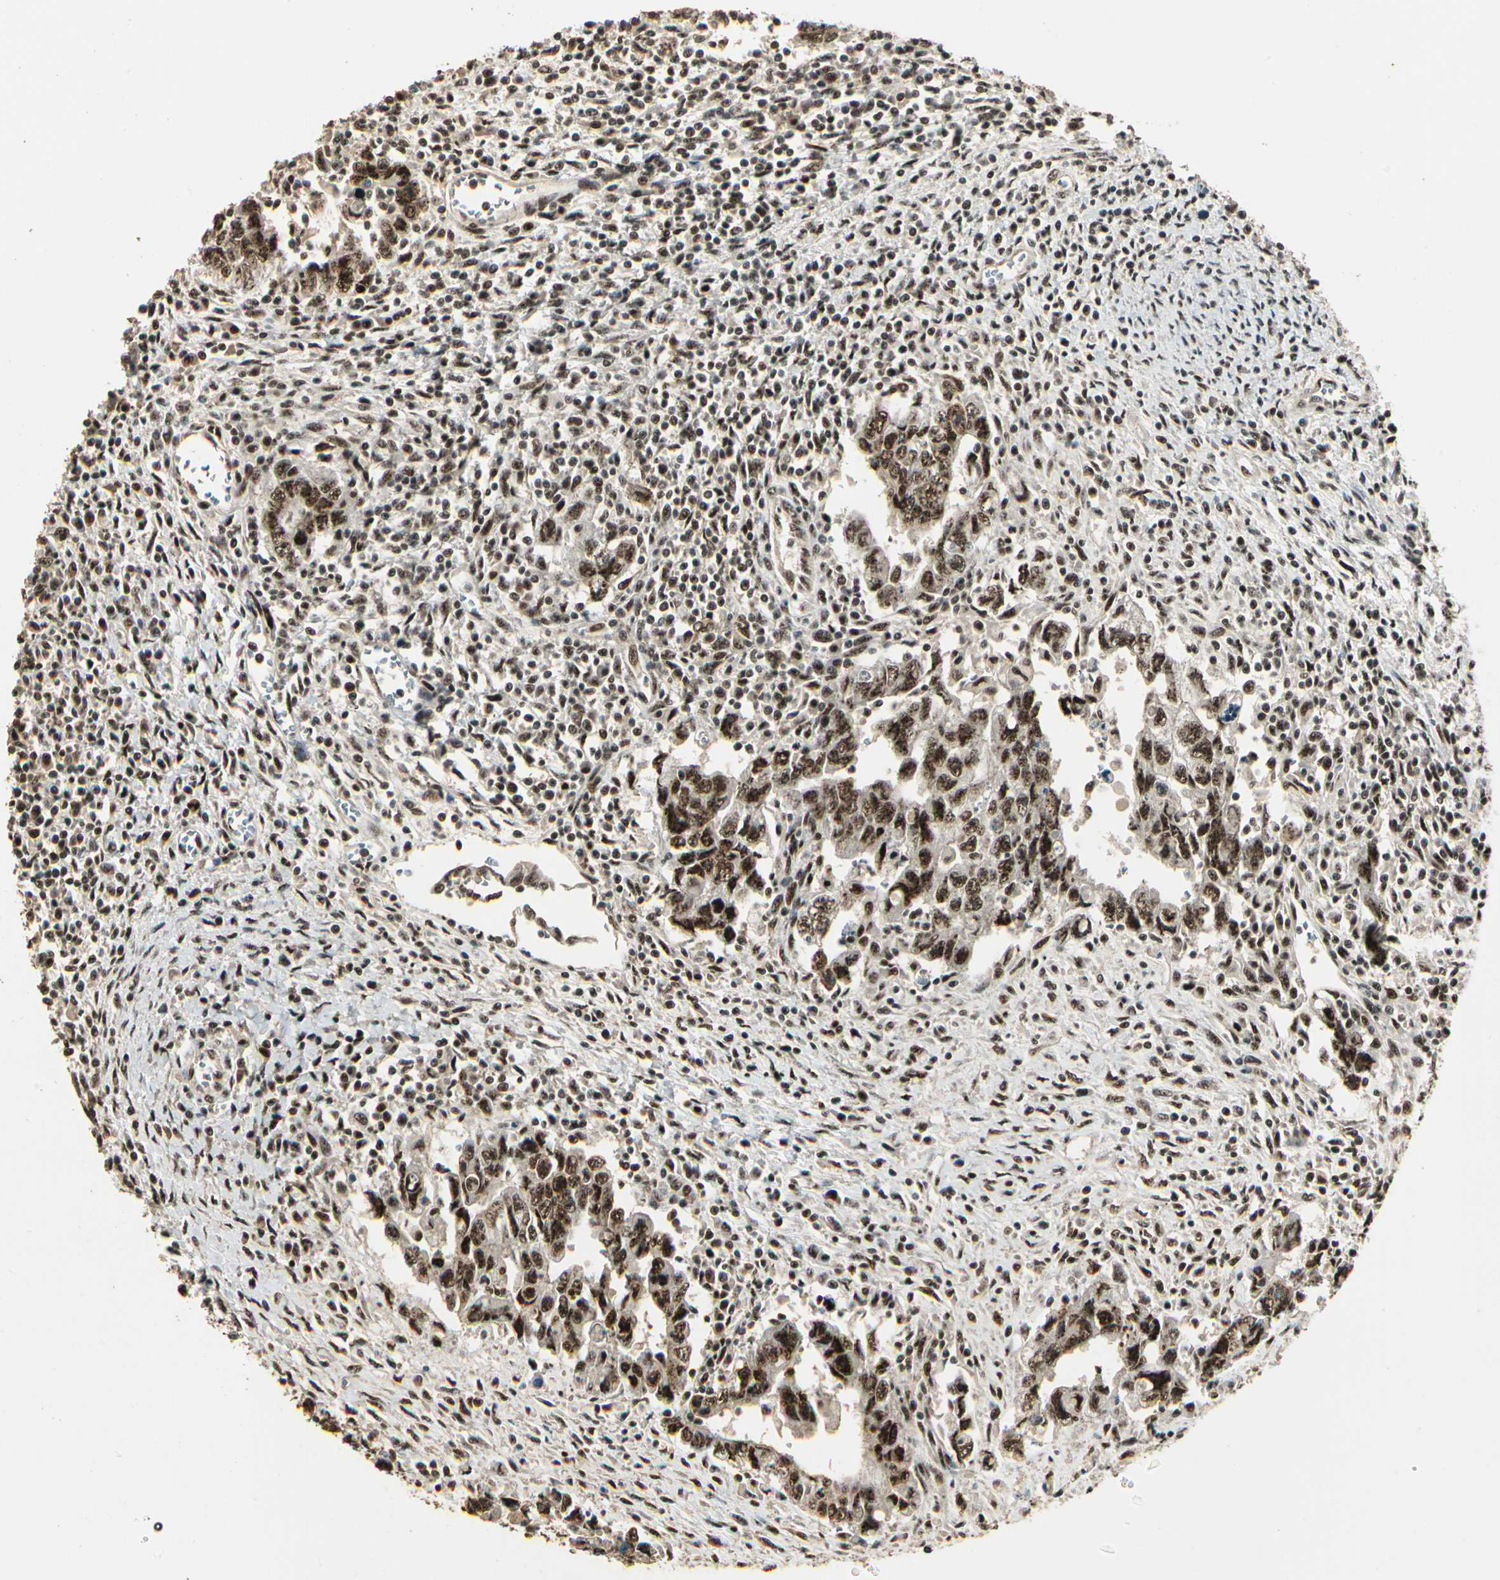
{"staining": {"intensity": "moderate", "quantity": ">75%", "location": "nuclear"}, "tissue": "testis cancer", "cell_type": "Tumor cells", "image_type": "cancer", "snomed": [{"axis": "morphology", "description": "Carcinoma, Embryonal, NOS"}, {"axis": "topography", "description": "Testis"}], "caption": "Embryonal carcinoma (testis) stained with a protein marker demonstrates moderate staining in tumor cells.", "gene": "RBM25", "patient": {"sex": "male", "age": 28}}